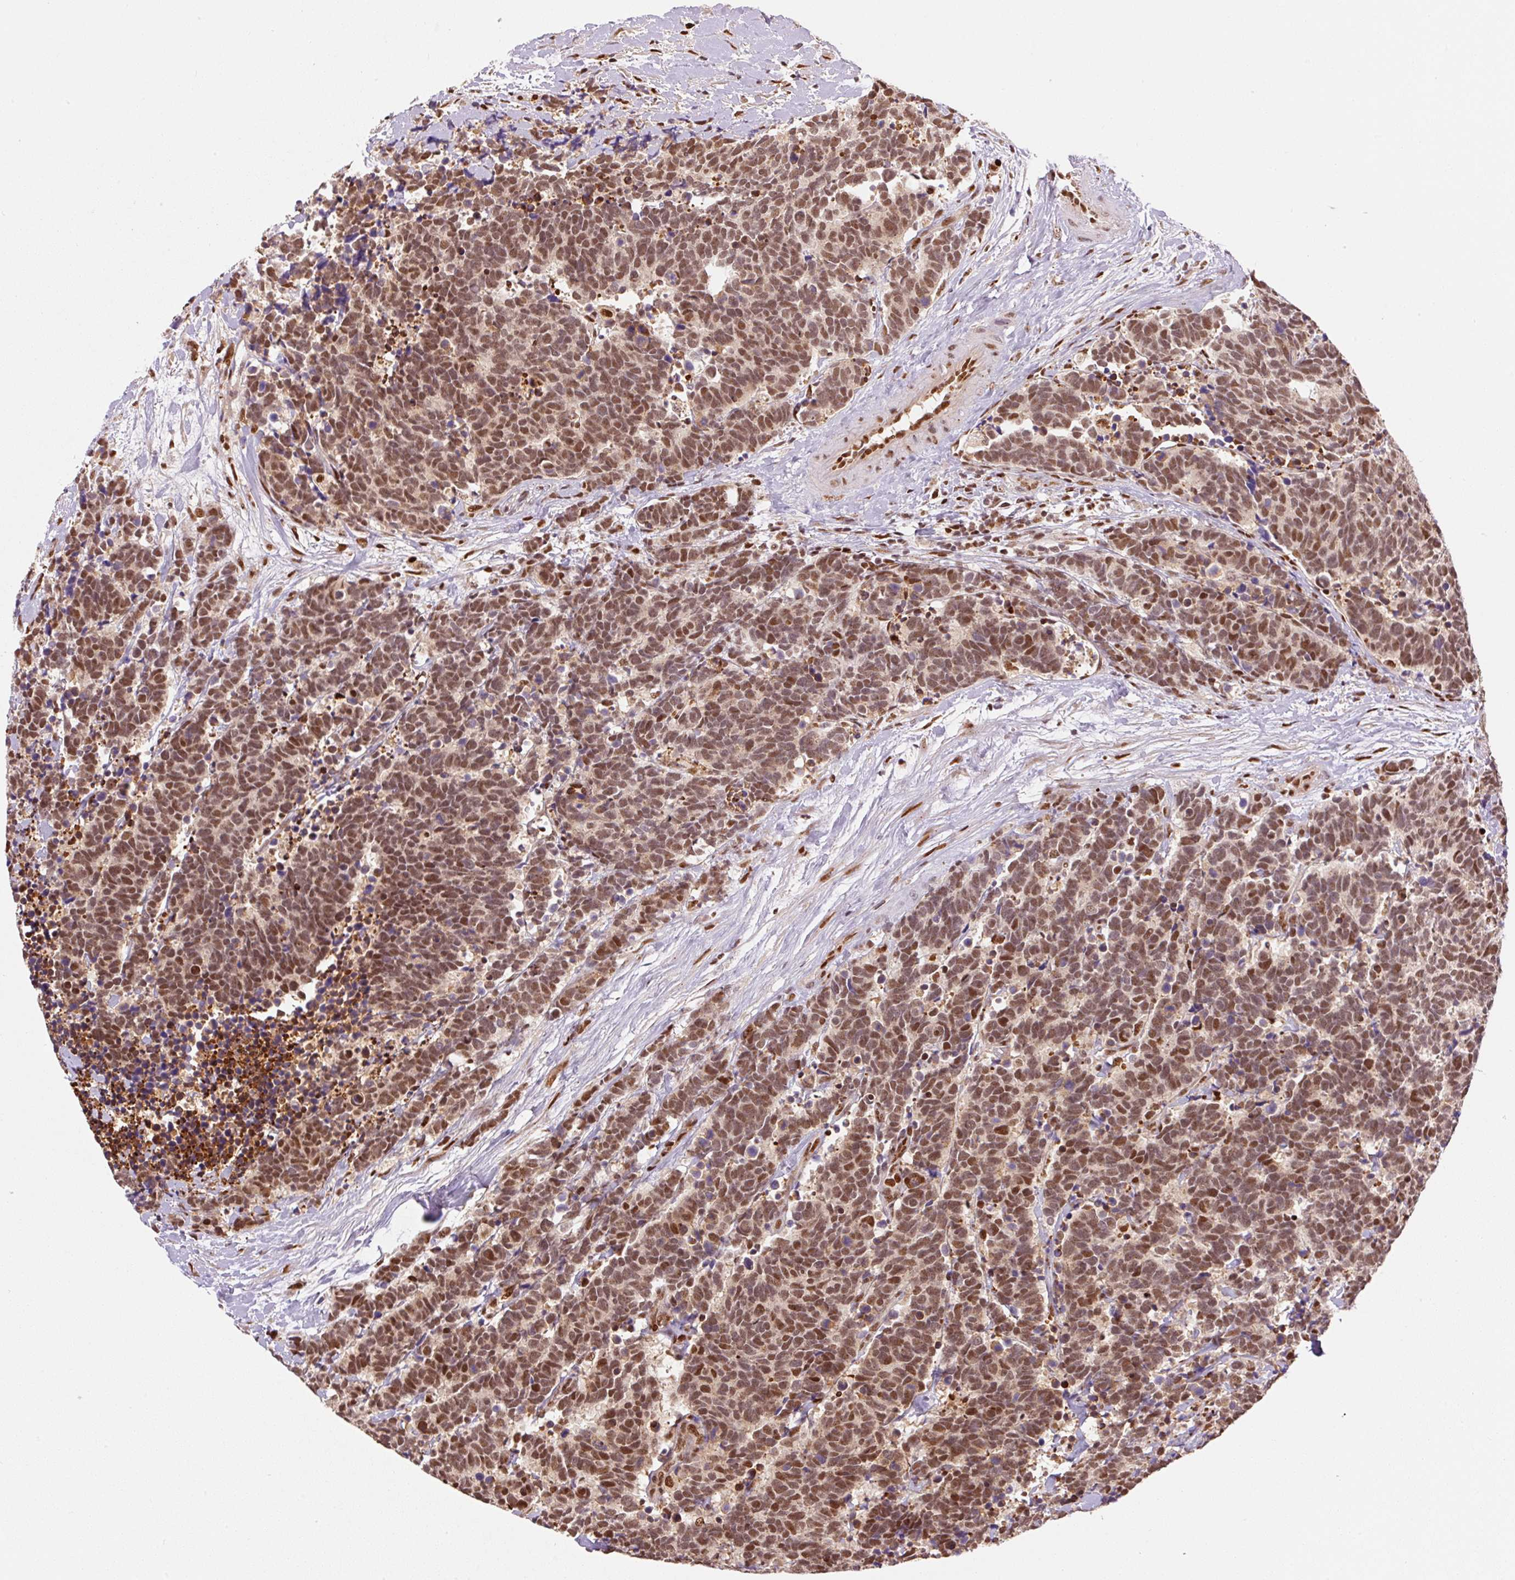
{"staining": {"intensity": "moderate", "quantity": ">75%", "location": "nuclear"}, "tissue": "carcinoid", "cell_type": "Tumor cells", "image_type": "cancer", "snomed": [{"axis": "morphology", "description": "Carcinoma, NOS"}, {"axis": "morphology", "description": "Carcinoid, malignant, NOS"}, {"axis": "topography", "description": "Prostate"}], "caption": "The photomicrograph shows staining of carcinoma, revealing moderate nuclear protein positivity (brown color) within tumor cells.", "gene": "GPR139", "patient": {"sex": "male", "age": 57}}